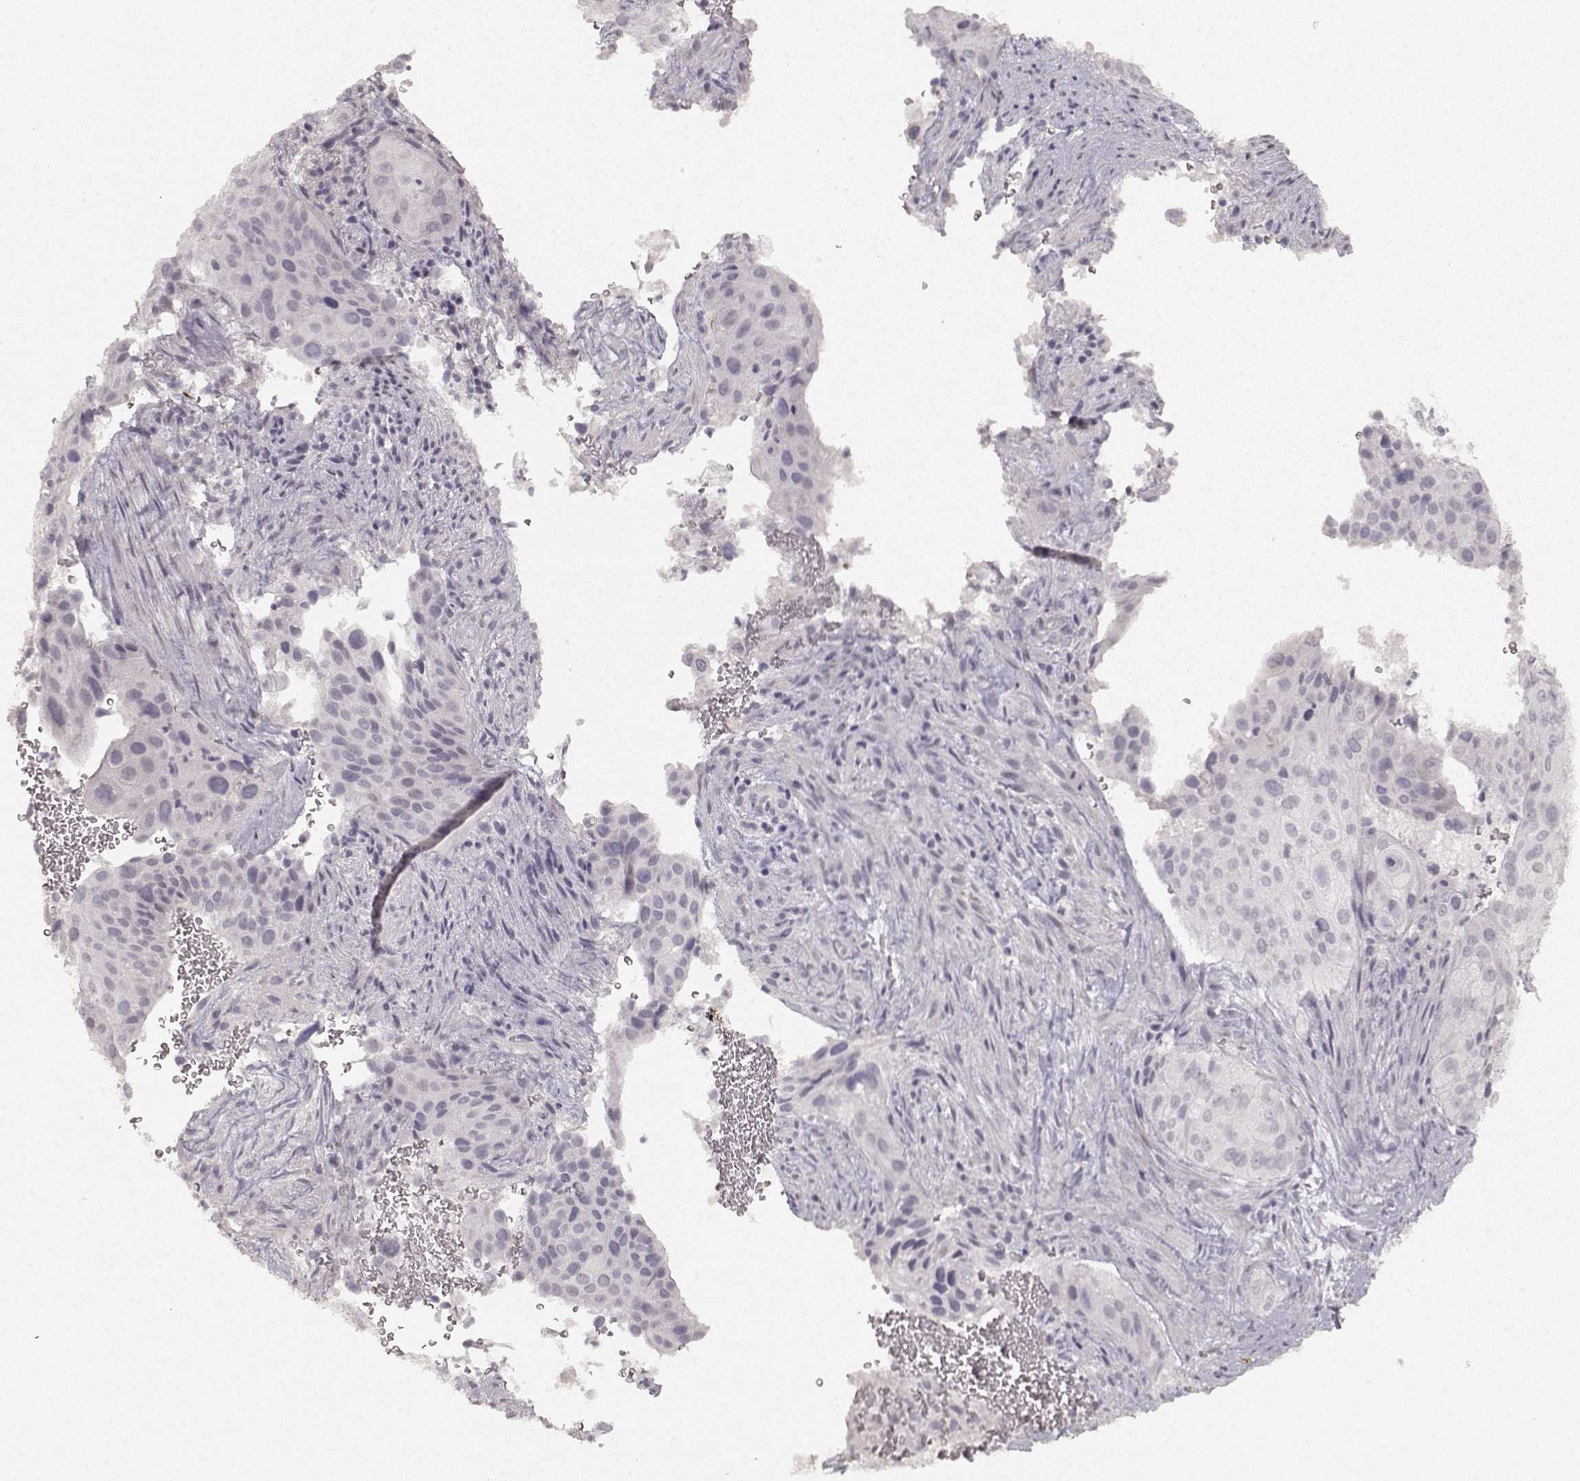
{"staining": {"intensity": "negative", "quantity": "none", "location": "none"}, "tissue": "cervical cancer", "cell_type": "Tumor cells", "image_type": "cancer", "snomed": [{"axis": "morphology", "description": "Squamous cell carcinoma, NOS"}, {"axis": "topography", "description": "Cervix"}], "caption": "High power microscopy image of an immunohistochemistry (IHC) photomicrograph of cervical squamous cell carcinoma, revealing no significant staining in tumor cells. (Stains: DAB IHC with hematoxylin counter stain, Microscopy: brightfield microscopy at high magnification).", "gene": "S100B", "patient": {"sex": "female", "age": 38}}